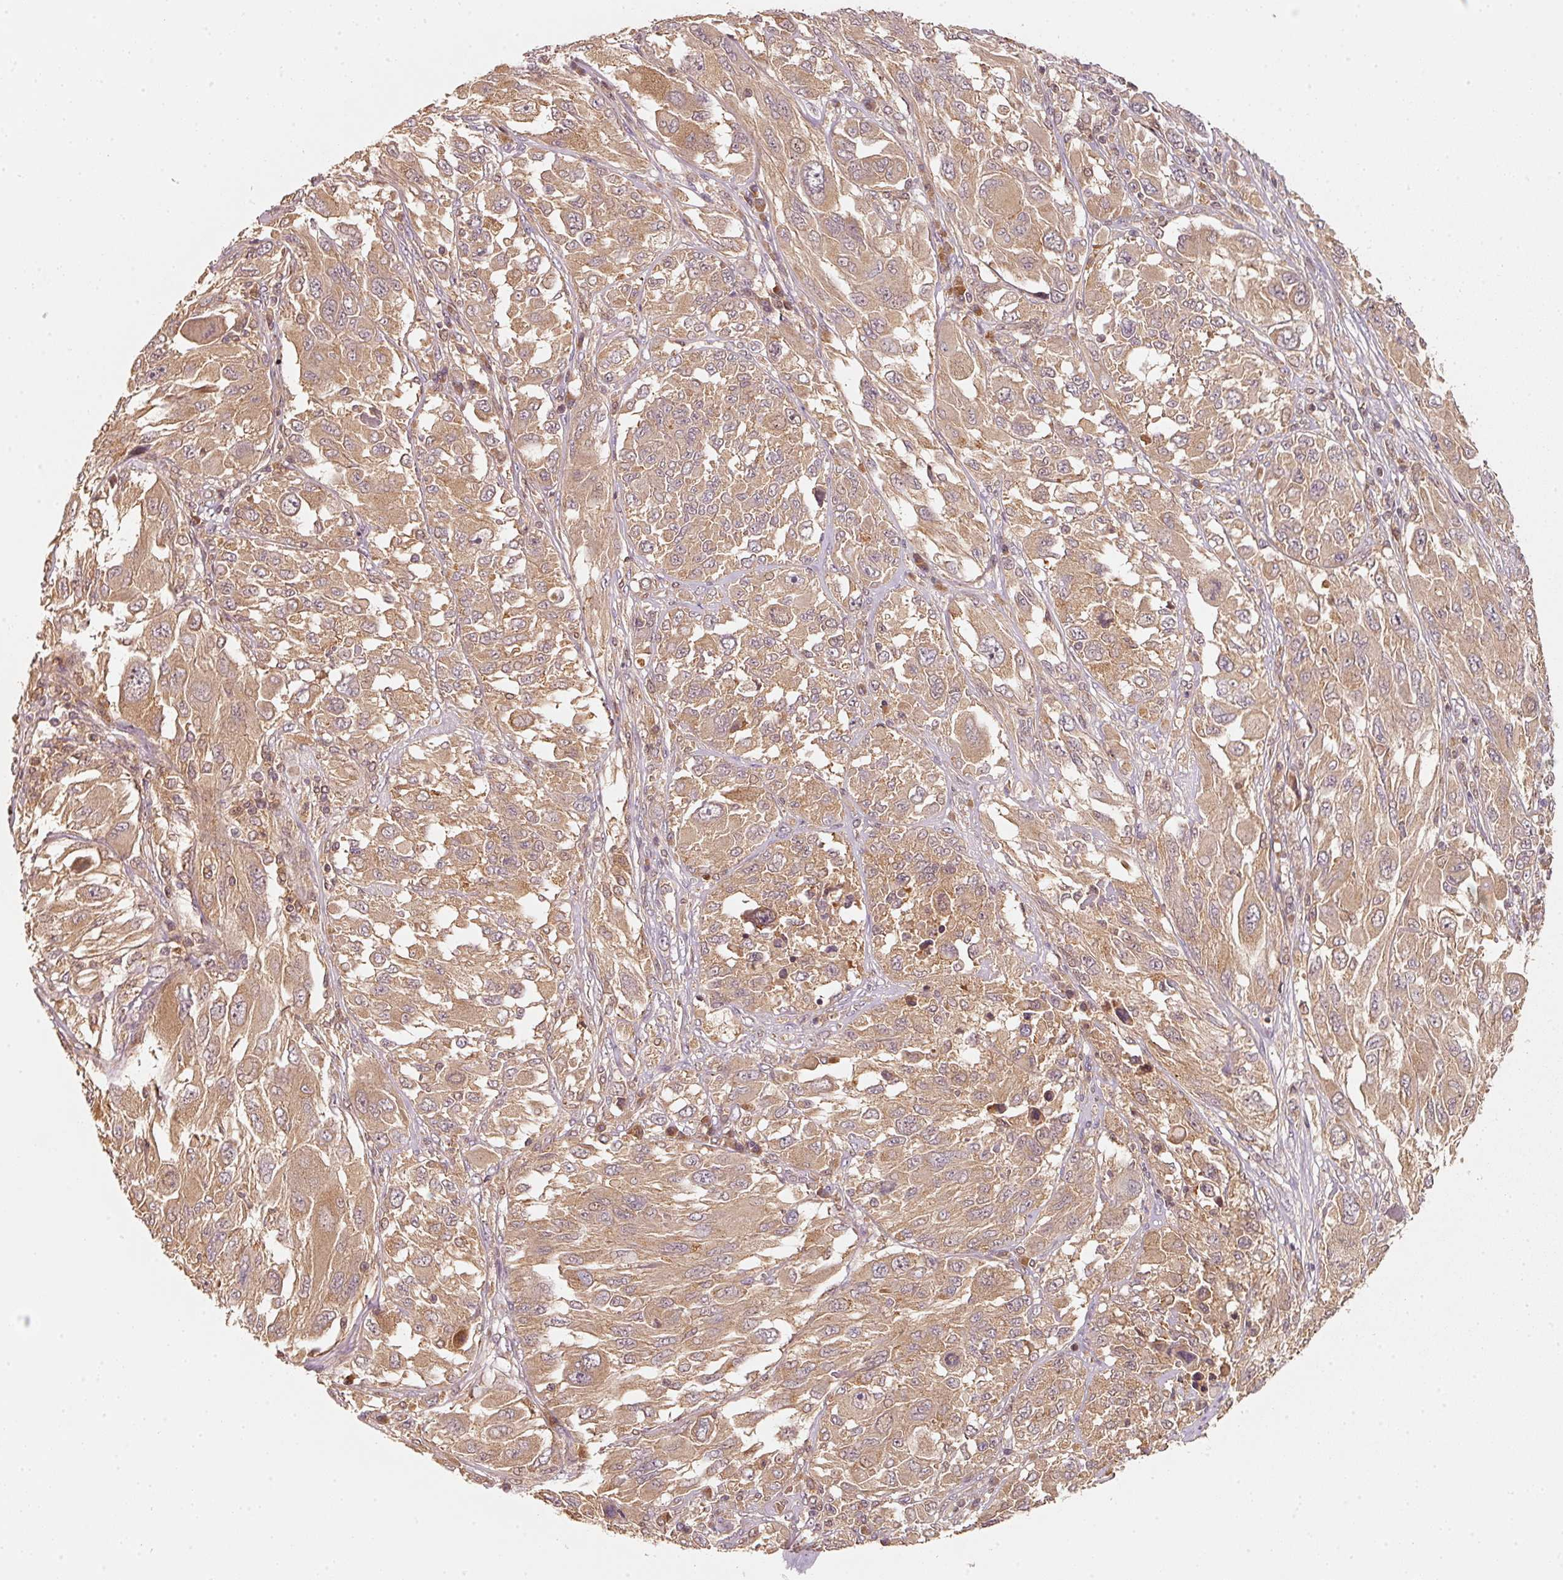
{"staining": {"intensity": "moderate", "quantity": ">75%", "location": "cytoplasmic/membranous"}, "tissue": "melanoma", "cell_type": "Tumor cells", "image_type": "cancer", "snomed": [{"axis": "morphology", "description": "Malignant melanoma, NOS"}, {"axis": "topography", "description": "Skin"}], "caption": "High-power microscopy captured an immunohistochemistry (IHC) image of melanoma, revealing moderate cytoplasmic/membranous staining in about >75% of tumor cells.", "gene": "RRAS2", "patient": {"sex": "female", "age": 91}}